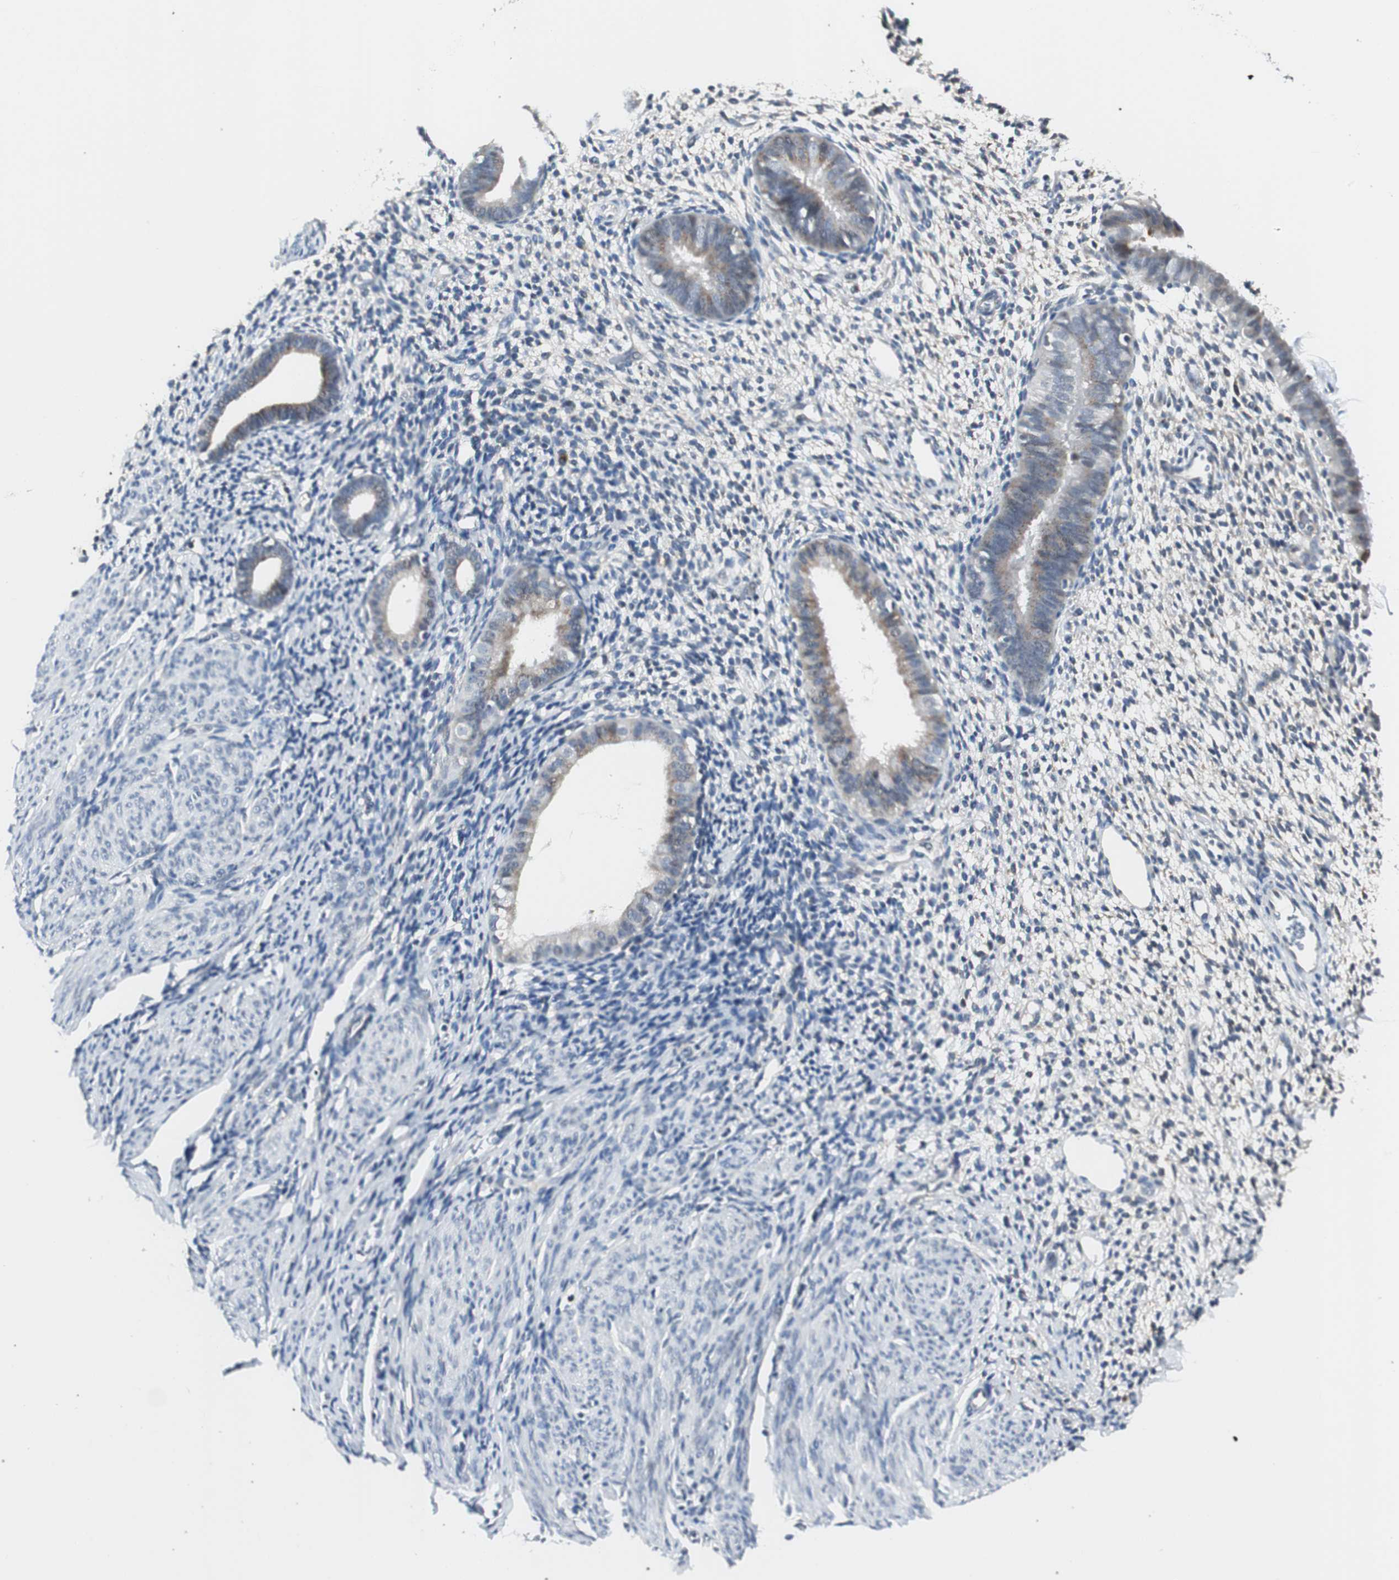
{"staining": {"intensity": "negative", "quantity": "none", "location": "none"}, "tissue": "endometrium", "cell_type": "Cells in endometrial stroma", "image_type": "normal", "snomed": [{"axis": "morphology", "description": "Normal tissue, NOS"}, {"axis": "topography", "description": "Endometrium"}], "caption": "DAB (3,3'-diaminobenzidine) immunohistochemical staining of normal endometrium displays no significant positivity in cells in endometrial stroma. (DAB (3,3'-diaminobenzidine) immunohistochemistry with hematoxylin counter stain).", "gene": "SOX30", "patient": {"sex": "female", "age": 61}}